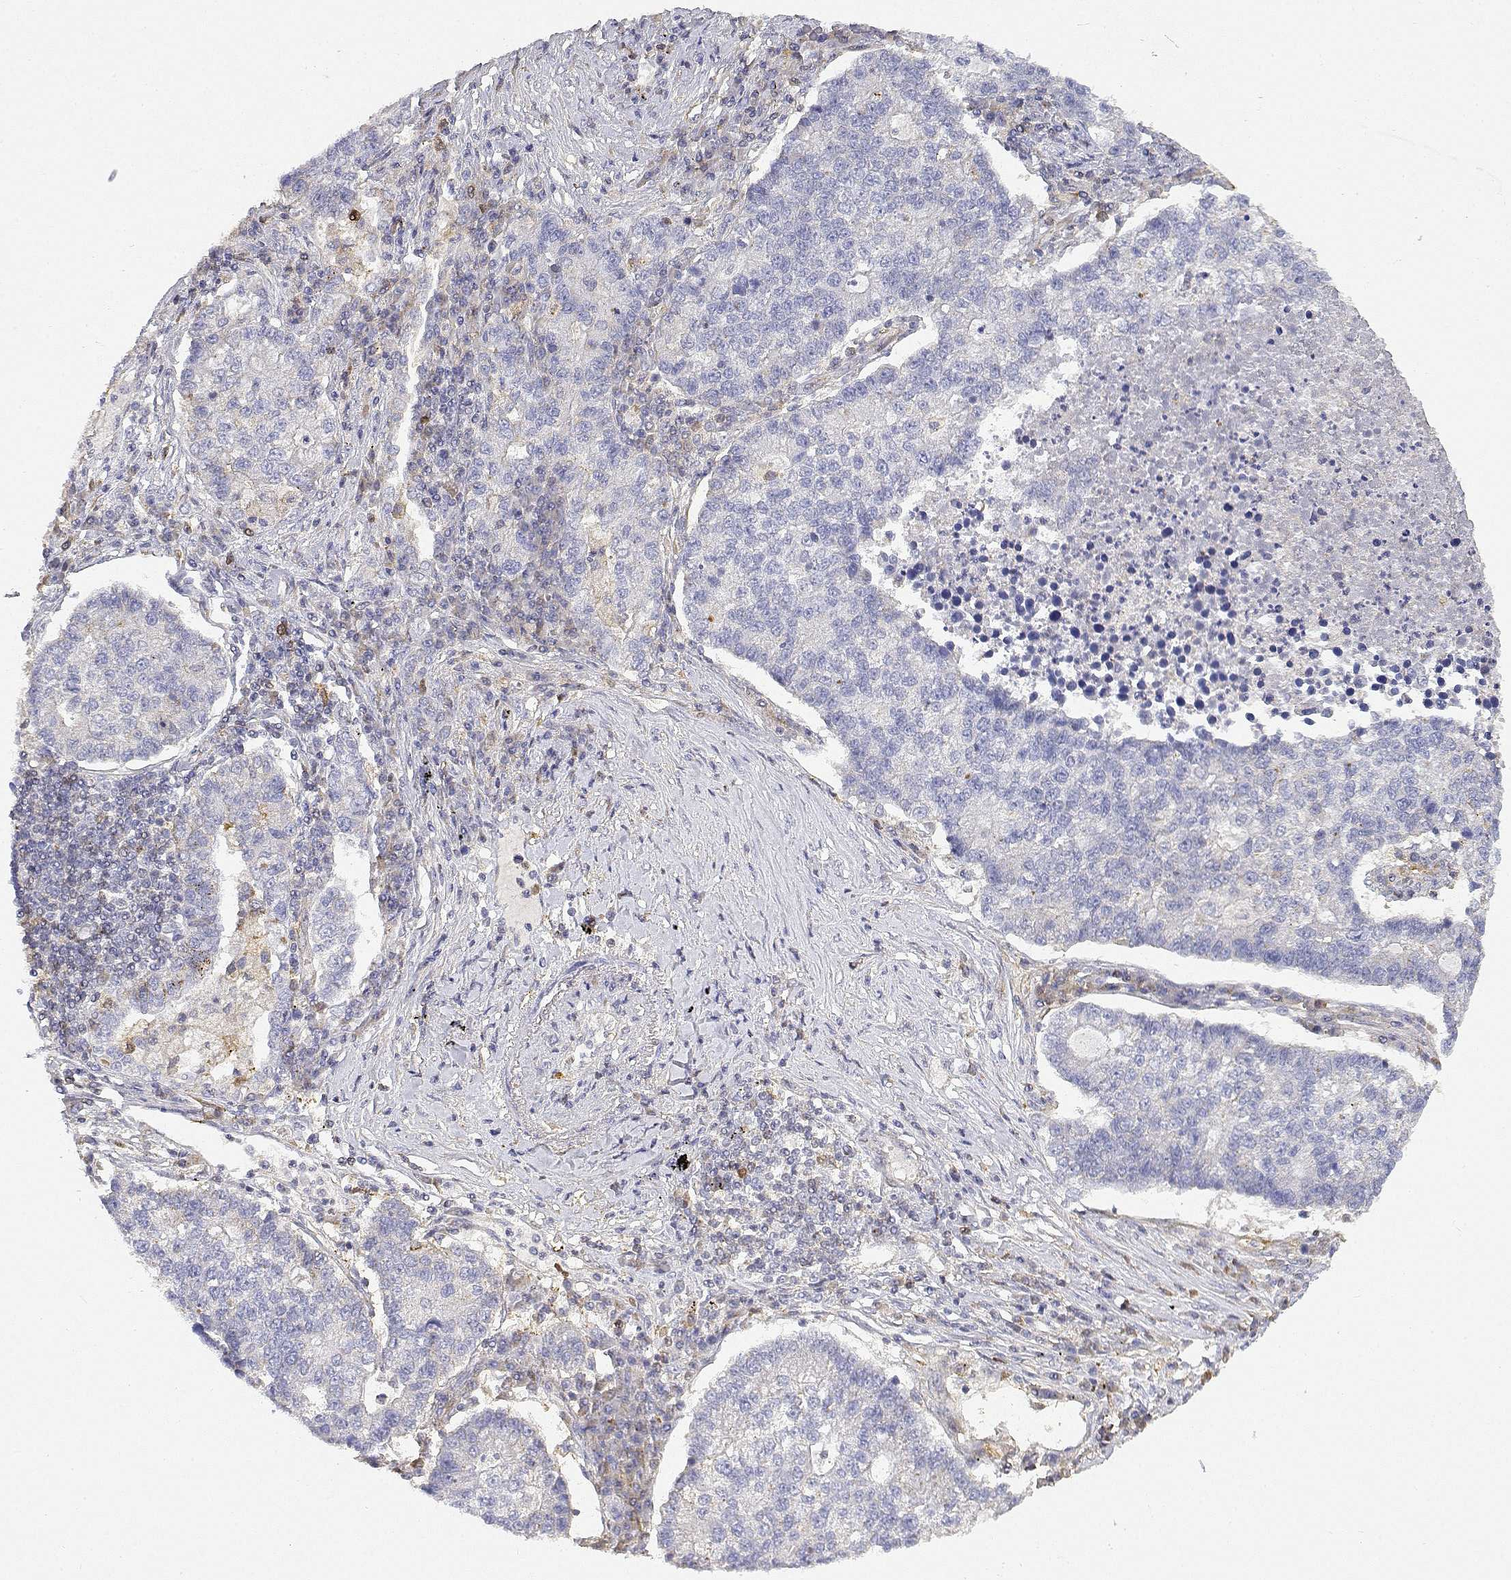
{"staining": {"intensity": "negative", "quantity": "none", "location": "none"}, "tissue": "lung cancer", "cell_type": "Tumor cells", "image_type": "cancer", "snomed": [{"axis": "morphology", "description": "Adenocarcinoma, NOS"}, {"axis": "topography", "description": "Lung"}], "caption": "An image of lung cancer (adenocarcinoma) stained for a protein demonstrates no brown staining in tumor cells.", "gene": "ADA", "patient": {"sex": "male", "age": 57}}